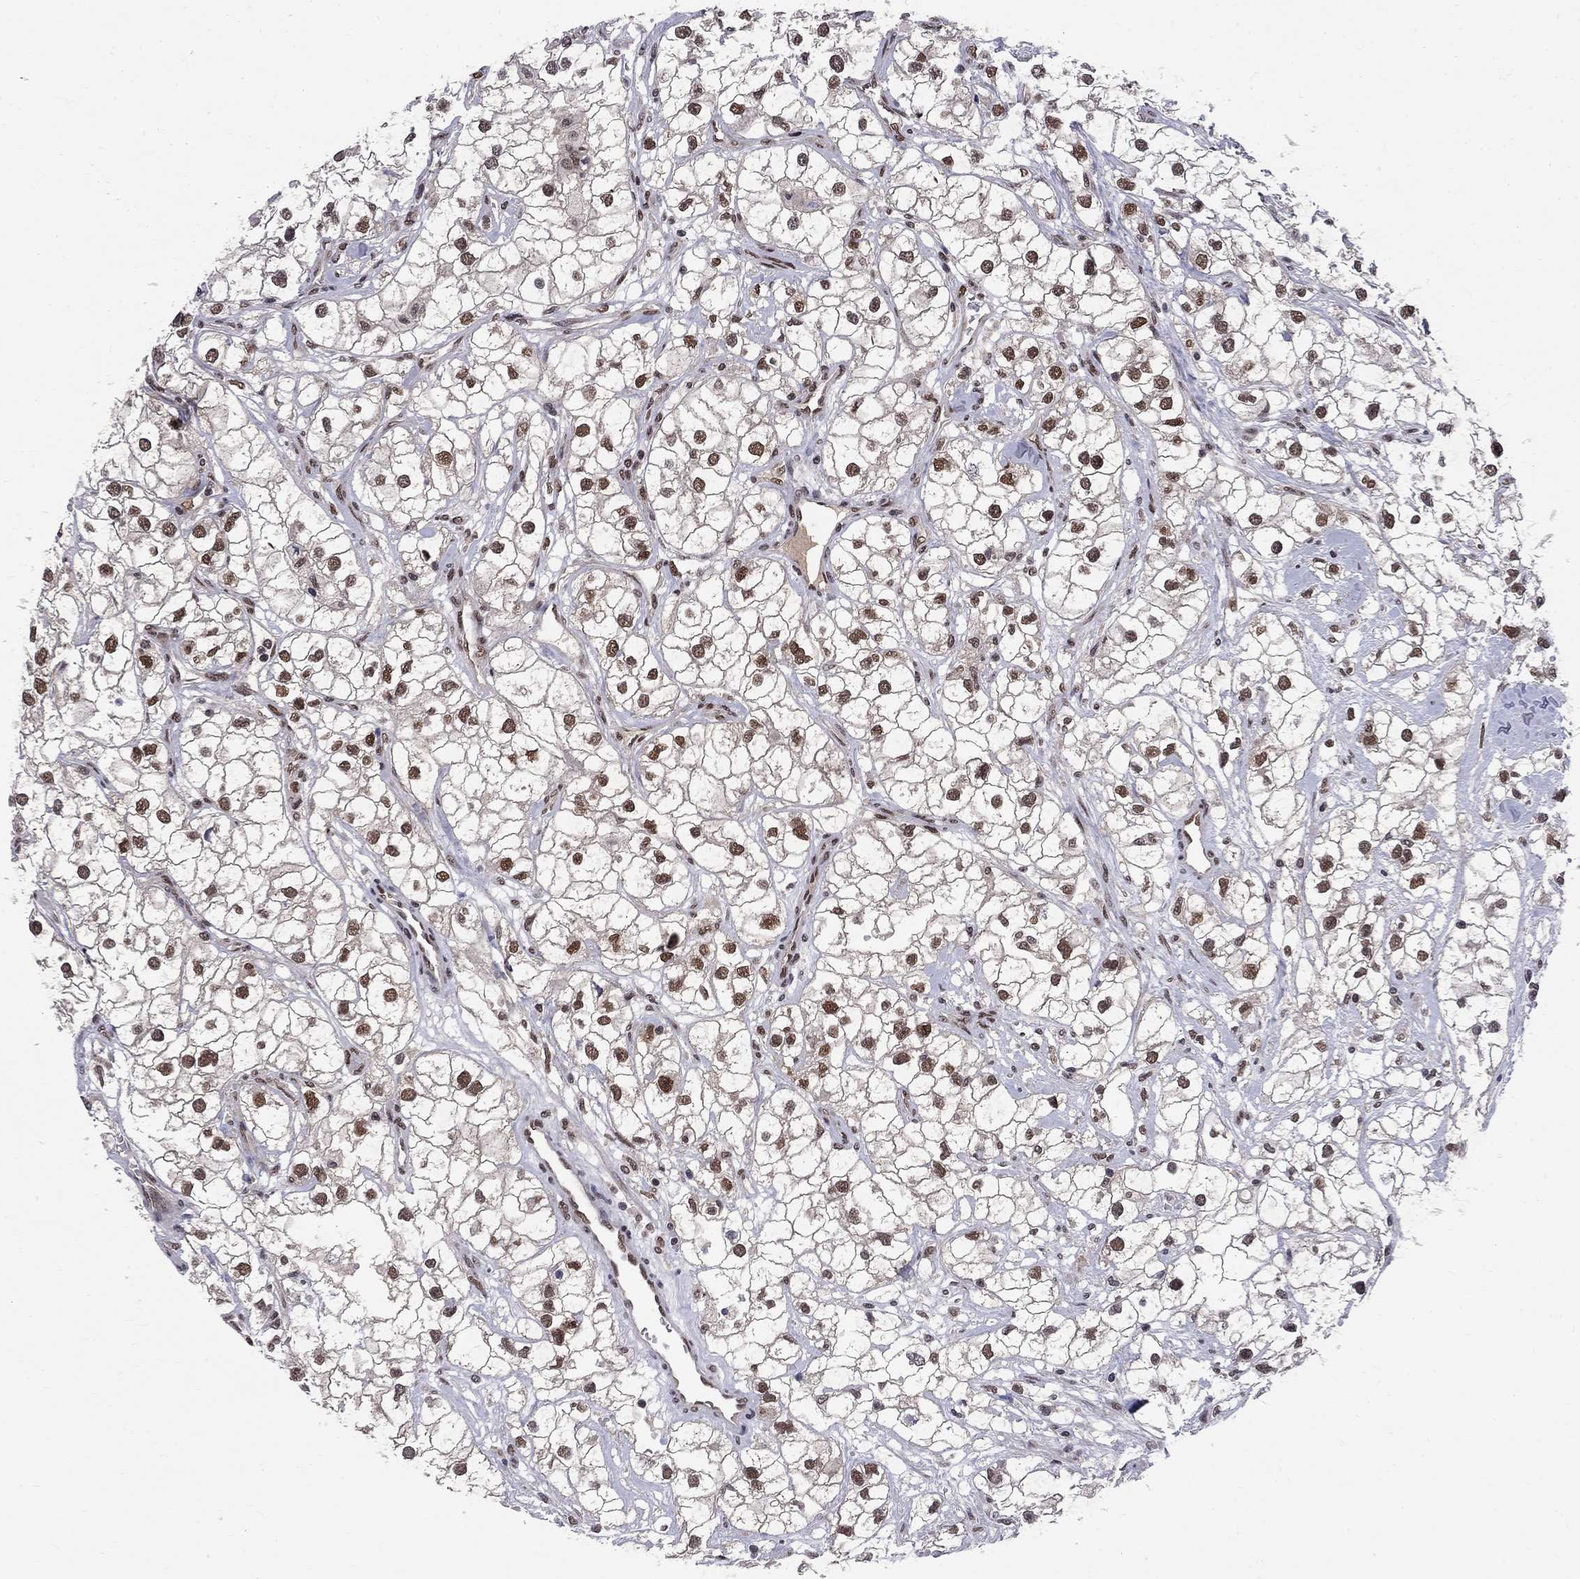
{"staining": {"intensity": "strong", "quantity": ">75%", "location": "nuclear"}, "tissue": "renal cancer", "cell_type": "Tumor cells", "image_type": "cancer", "snomed": [{"axis": "morphology", "description": "Adenocarcinoma, NOS"}, {"axis": "topography", "description": "Kidney"}], "caption": "Tumor cells show high levels of strong nuclear staining in about >75% of cells in human renal adenocarcinoma.", "gene": "SAP30L", "patient": {"sex": "male", "age": 59}}